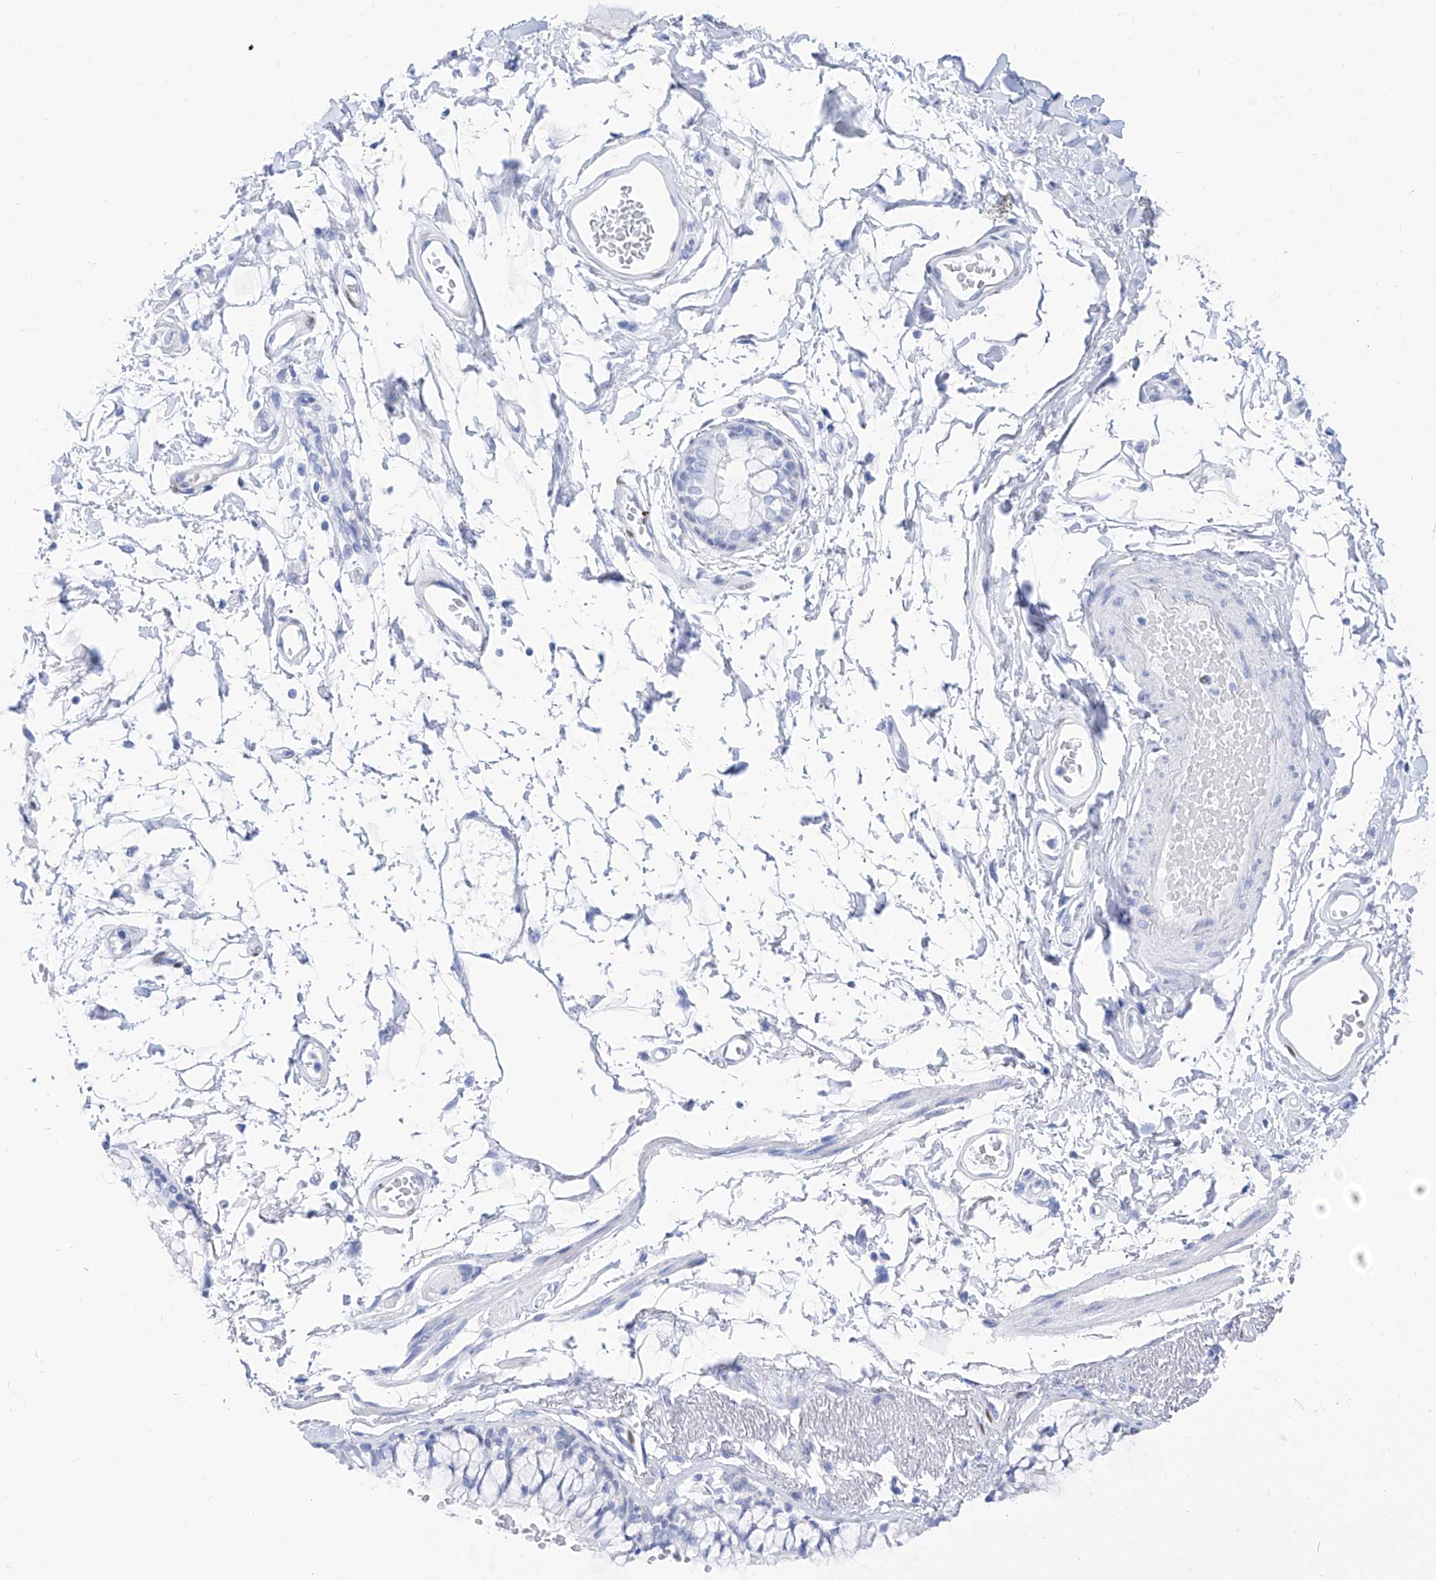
{"staining": {"intensity": "negative", "quantity": "none", "location": "none"}, "tissue": "bronchus", "cell_type": "Respiratory epithelial cells", "image_type": "normal", "snomed": [{"axis": "morphology", "description": "Normal tissue, NOS"}, {"axis": "topography", "description": "Cartilage tissue"}, {"axis": "topography", "description": "Bronchus"}], "caption": "A high-resolution micrograph shows immunohistochemistry (IHC) staining of normal bronchus, which demonstrates no significant staining in respiratory epithelial cells.", "gene": "TRPC7", "patient": {"sex": "female", "age": 73}}